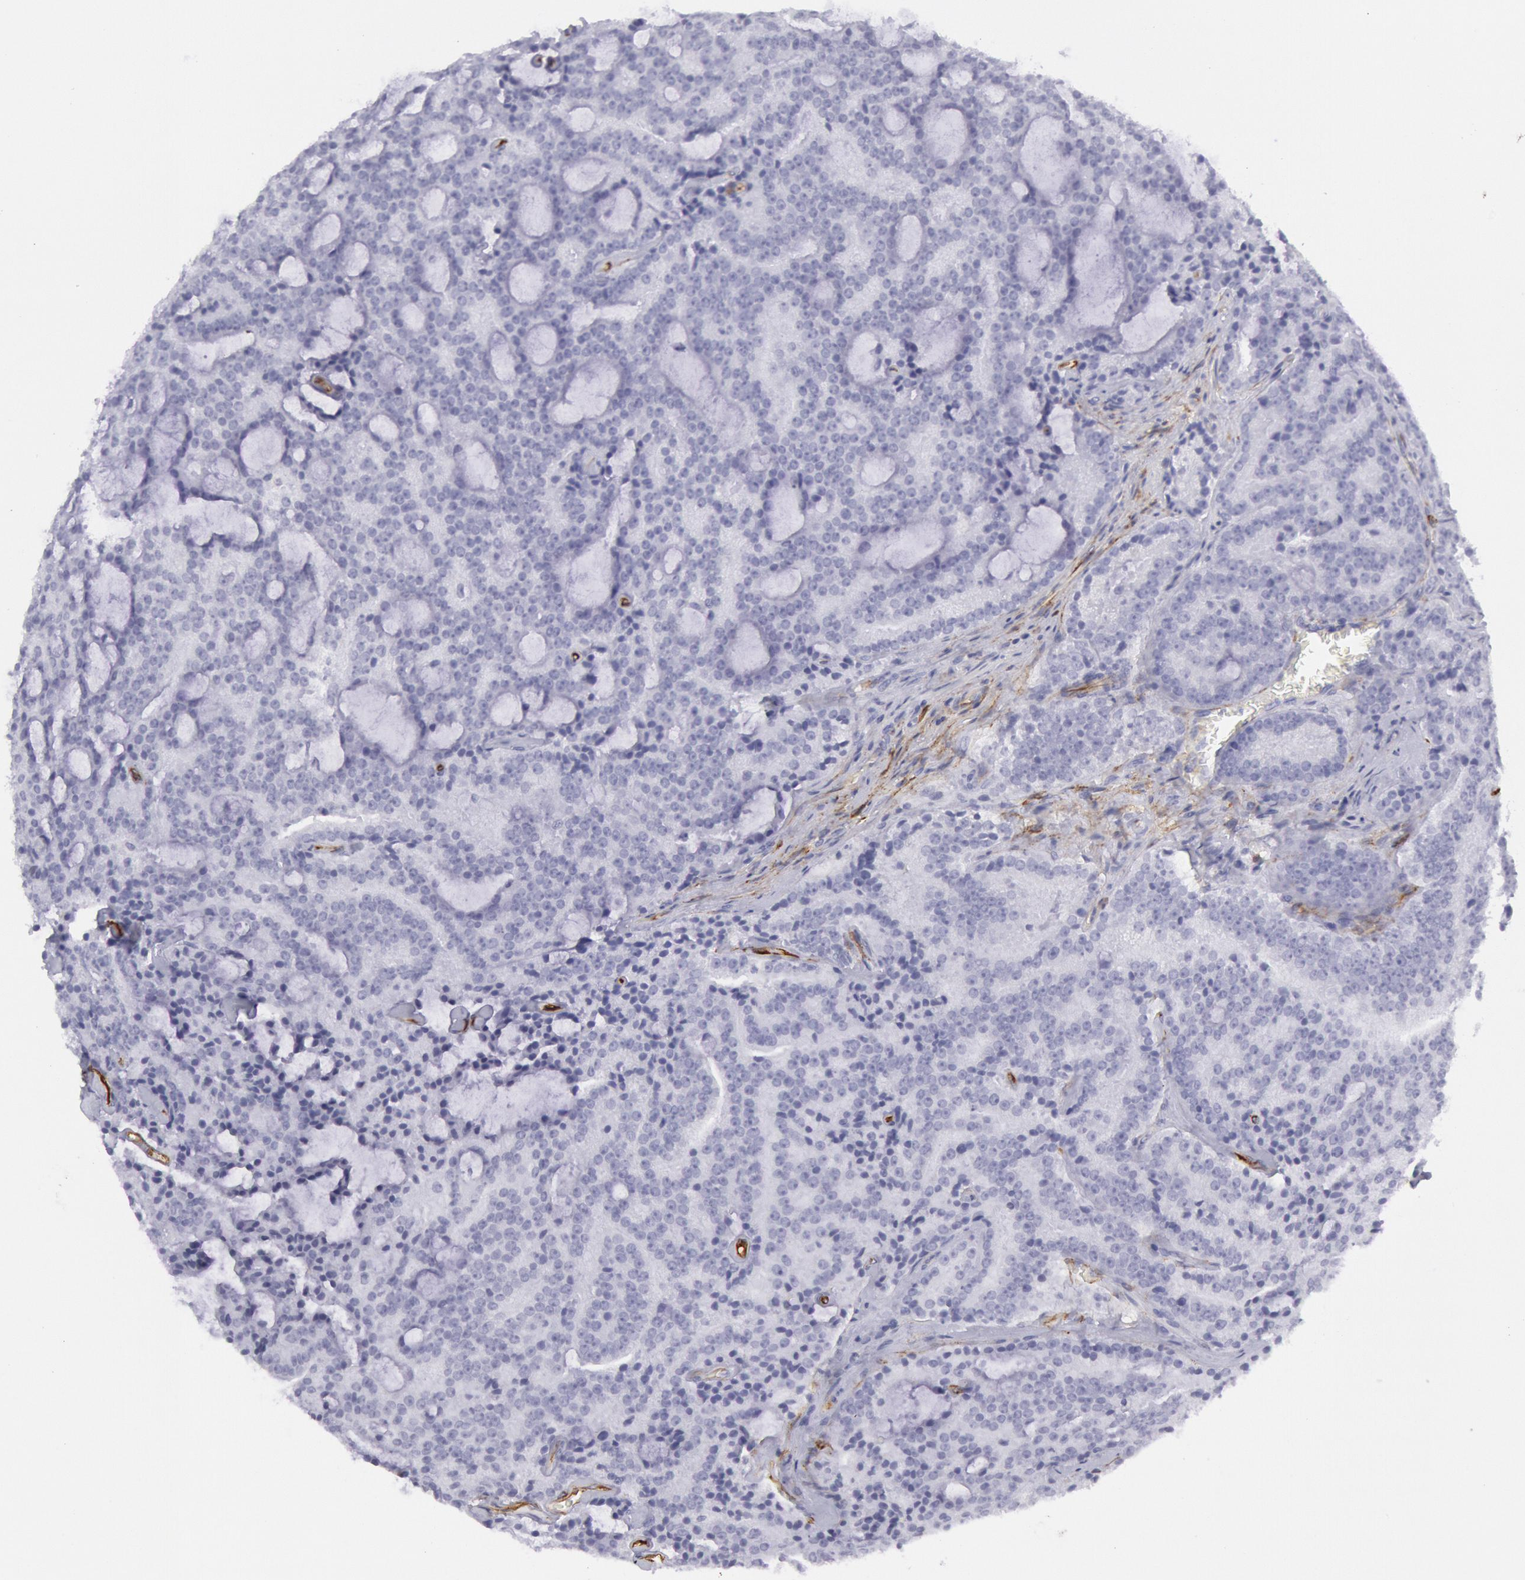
{"staining": {"intensity": "negative", "quantity": "none", "location": "none"}, "tissue": "prostate cancer", "cell_type": "Tumor cells", "image_type": "cancer", "snomed": [{"axis": "morphology", "description": "Adenocarcinoma, Medium grade"}, {"axis": "topography", "description": "Prostate"}], "caption": "This micrograph is of medium-grade adenocarcinoma (prostate) stained with immunohistochemistry (IHC) to label a protein in brown with the nuclei are counter-stained blue. There is no expression in tumor cells.", "gene": "CDH13", "patient": {"sex": "male", "age": 65}}